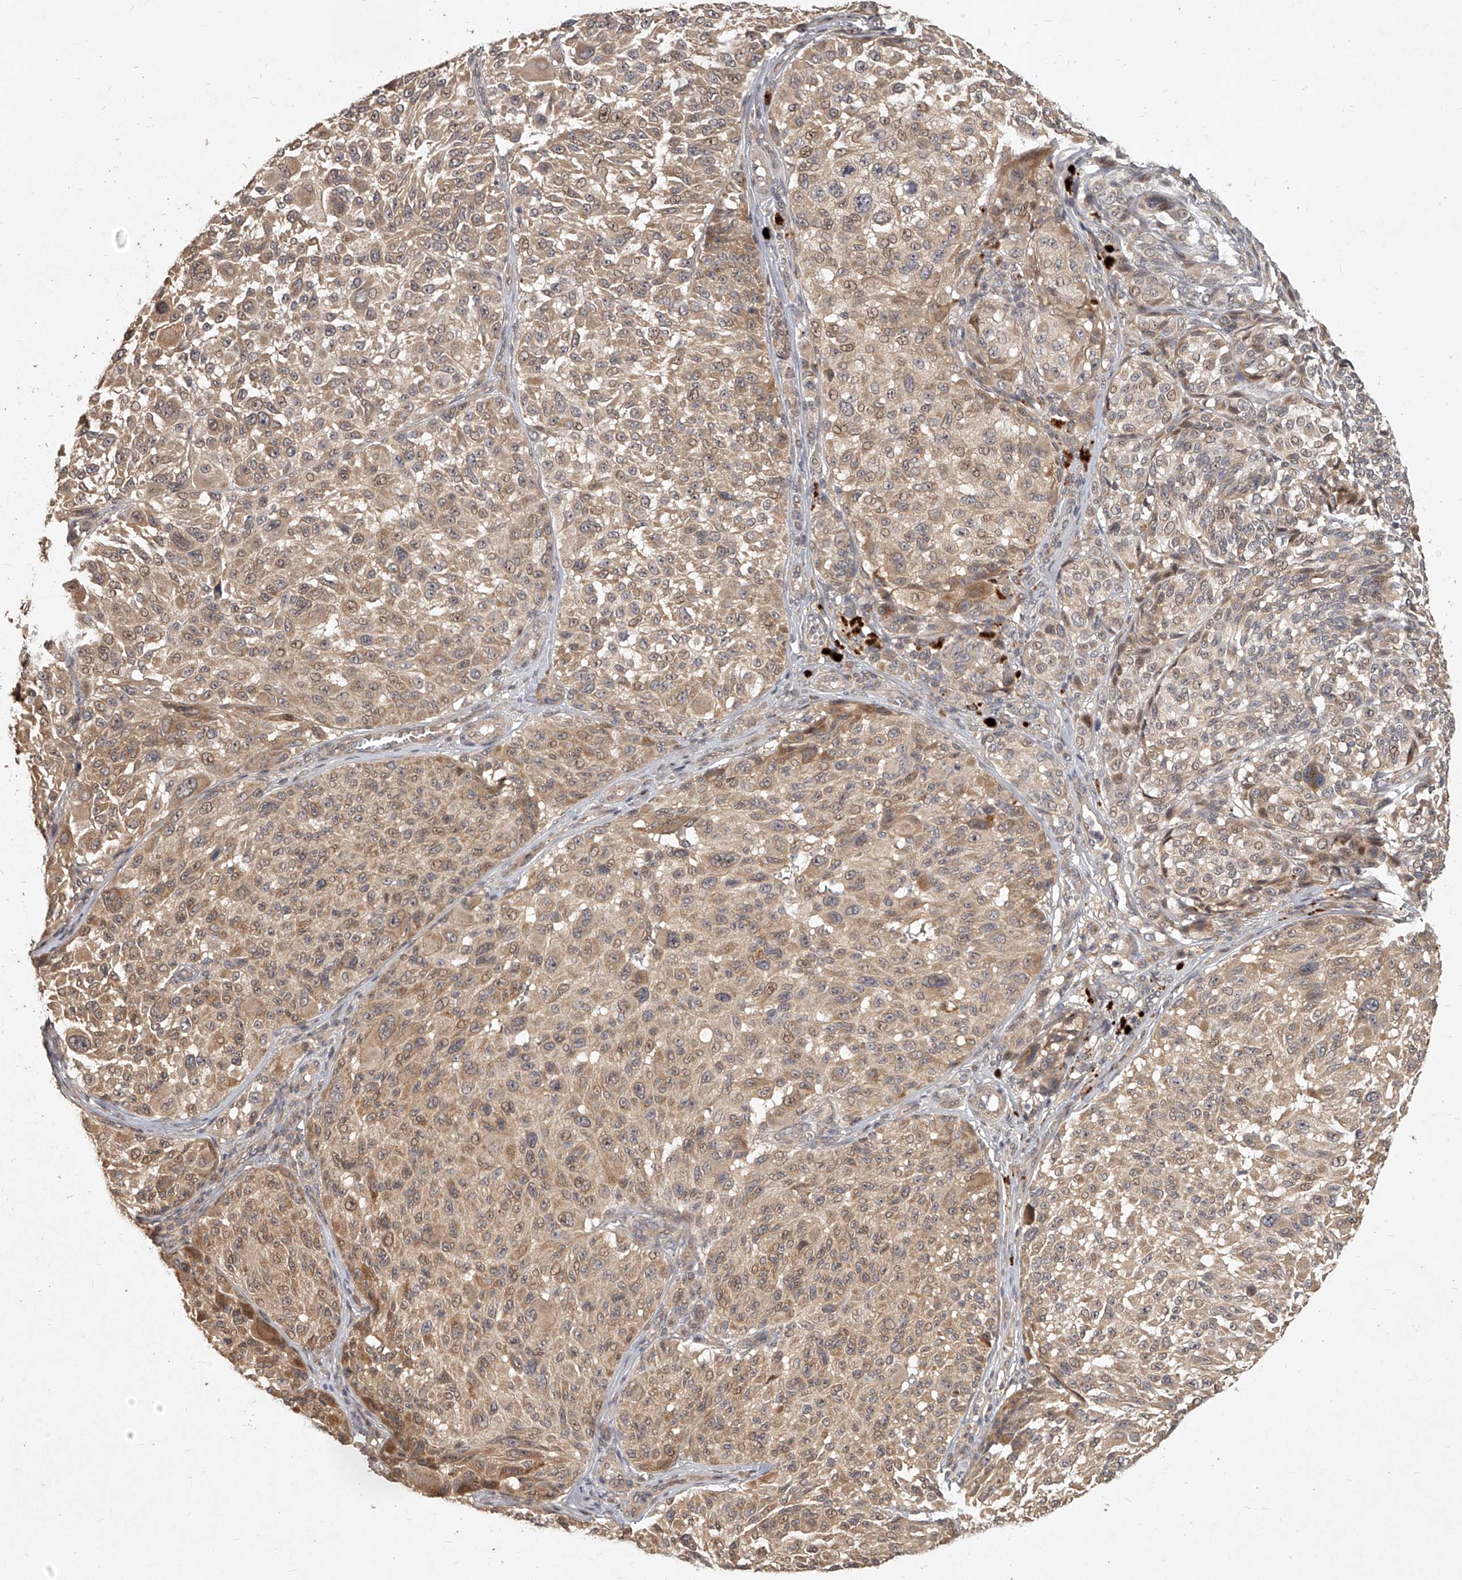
{"staining": {"intensity": "moderate", "quantity": ">75%", "location": "cytoplasmic/membranous,nuclear"}, "tissue": "melanoma", "cell_type": "Tumor cells", "image_type": "cancer", "snomed": [{"axis": "morphology", "description": "Malignant melanoma, NOS"}, {"axis": "topography", "description": "Skin"}], "caption": "The image shows staining of melanoma, revealing moderate cytoplasmic/membranous and nuclear protein staining (brown color) within tumor cells.", "gene": "SLC37A1", "patient": {"sex": "male", "age": 83}}